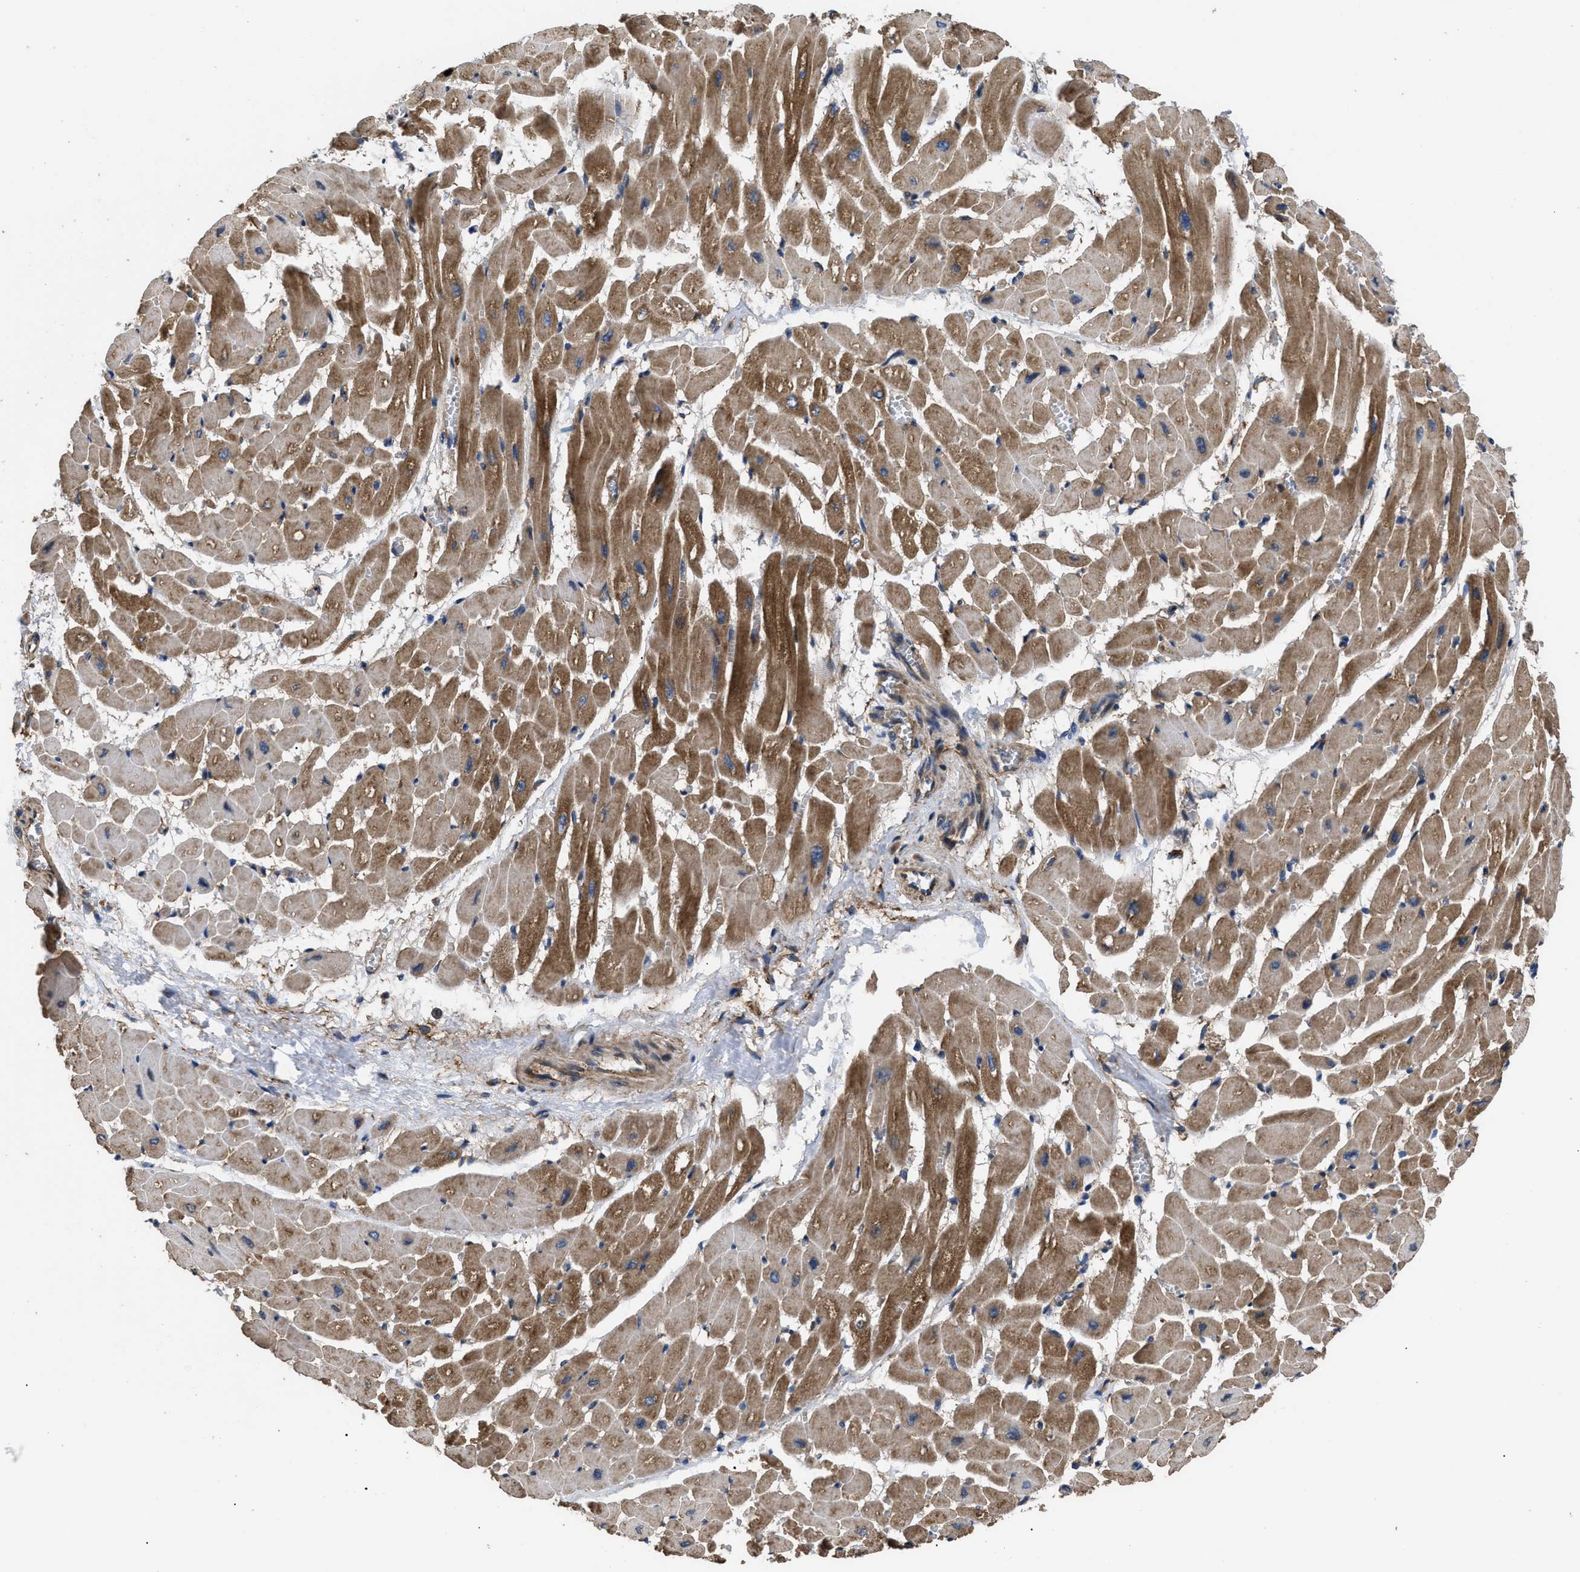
{"staining": {"intensity": "moderate", "quantity": ">75%", "location": "cytoplasmic/membranous"}, "tissue": "heart muscle", "cell_type": "Cardiomyocytes", "image_type": "normal", "snomed": [{"axis": "morphology", "description": "Normal tissue, NOS"}, {"axis": "topography", "description": "Heart"}], "caption": "Immunohistochemical staining of benign heart muscle exhibits >75% levels of moderate cytoplasmic/membranous protein staining in about >75% of cardiomyocytes. Ihc stains the protein in brown and the nuclei are stained blue.", "gene": "NT5E", "patient": {"sex": "male", "age": 45}}